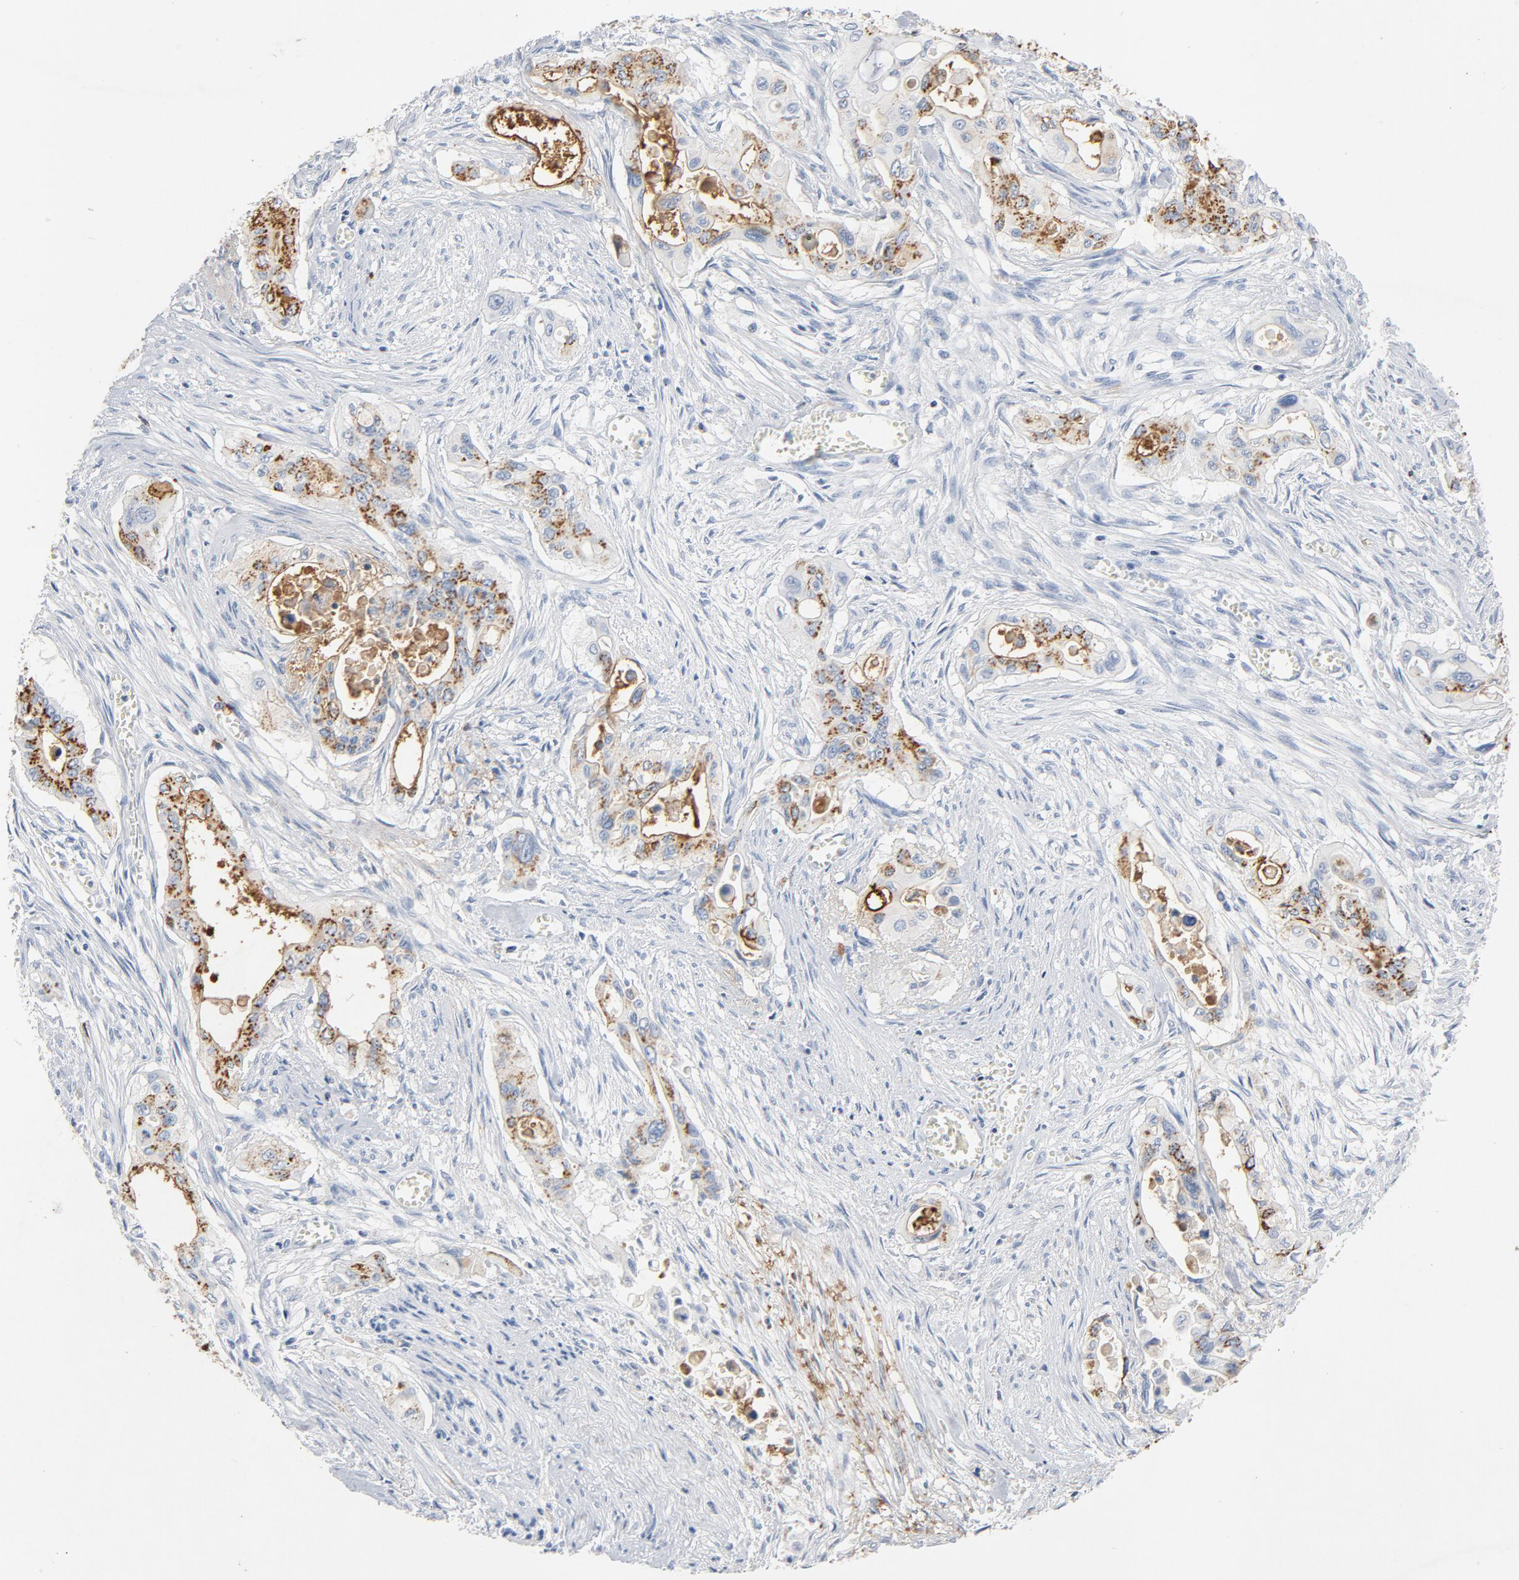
{"staining": {"intensity": "moderate", "quantity": "25%-75%", "location": "cytoplasmic/membranous"}, "tissue": "pancreatic cancer", "cell_type": "Tumor cells", "image_type": "cancer", "snomed": [{"axis": "morphology", "description": "Adenocarcinoma, NOS"}, {"axis": "topography", "description": "Pancreas"}], "caption": "This micrograph demonstrates pancreatic cancer stained with immunohistochemistry (IHC) to label a protein in brown. The cytoplasmic/membranous of tumor cells show moderate positivity for the protein. Nuclei are counter-stained blue.", "gene": "PTPRB", "patient": {"sex": "male", "age": 77}}